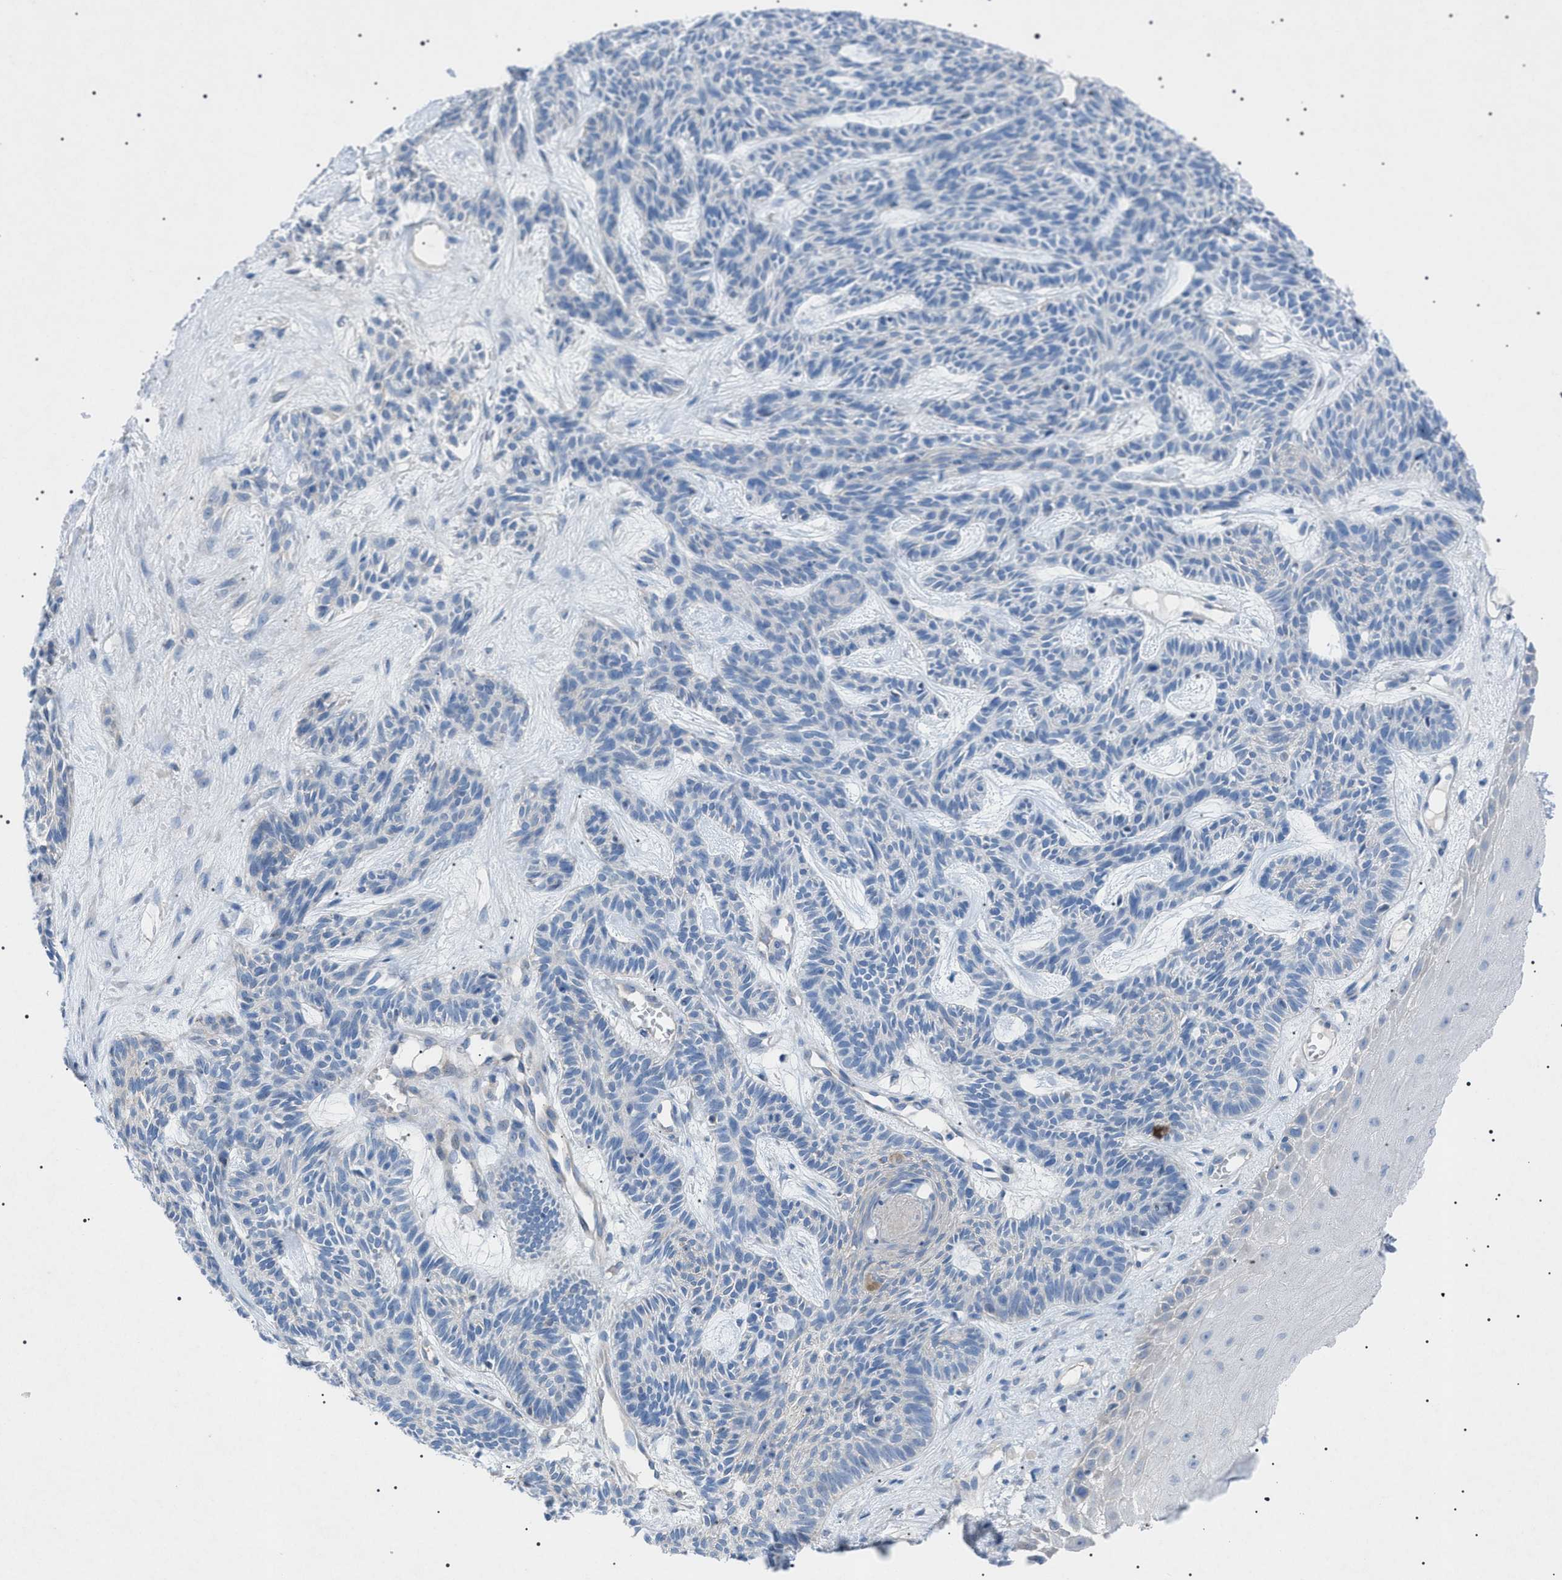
{"staining": {"intensity": "negative", "quantity": "none", "location": "none"}, "tissue": "skin cancer", "cell_type": "Tumor cells", "image_type": "cancer", "snomed": [{"axis": "morphology", "description": "Basal cell carcinoma"}, {"axis": "topography", "description": "Skin"}], "caption": "This is a photomicrograph of immunohistochemistry staining of skin cancer (basal cell carcinoma), which shows no expression in tumor cells.", "gene": "ADAMTS1", "patient": {"sex": "male", "age": 67}}